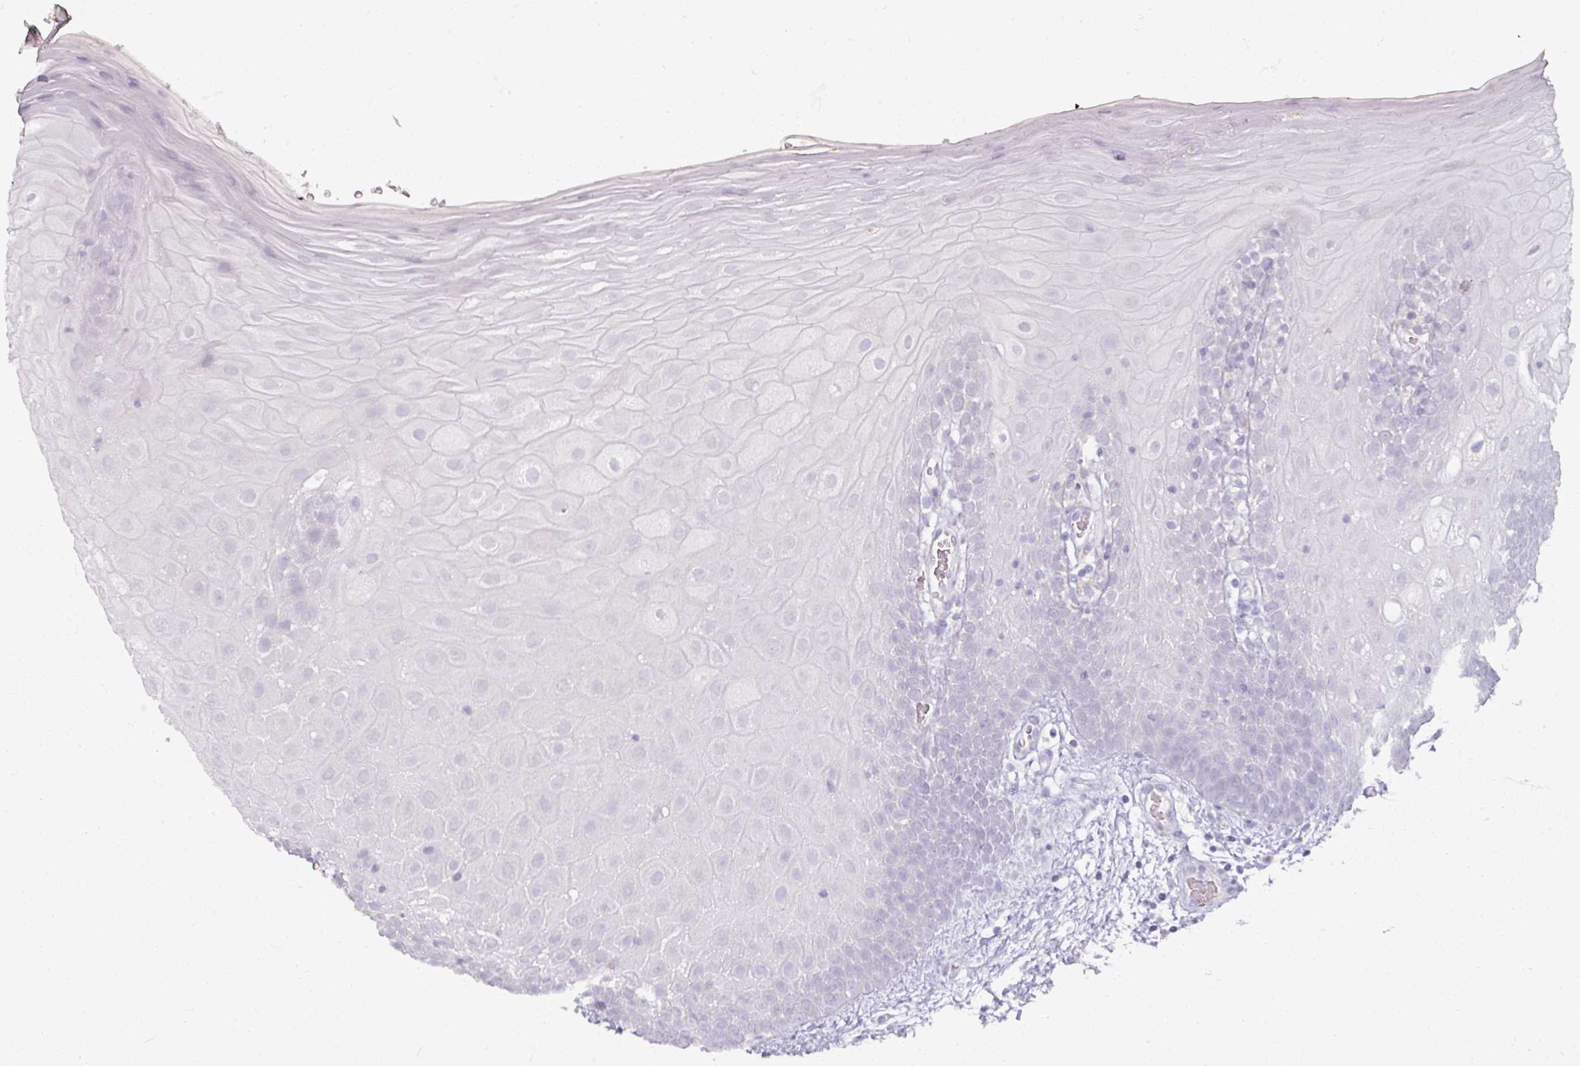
{"staining": {"intensity": "negative", "quantity": "none", "location": "none"}, "tissue": "oral mucosa", "cell_type": "Squamous epithelial cells", "image_type": "normal", "snomed": [{"axis": "morphology", "description": "Normal tissue, NOS"}, {"axis": "morphology", "description": "Squamous cell carcinoma, NOS"}, {"axis": "topography", "description": "Oral tissue"}, {"axis": "topography", "description": "Tounge, NOS"}, {"axis": "topography", "description": "Head-Neck"}], "caption": "An image of oral mucosa stained for a protein demonstrates no brown staining in squamous epithelial cells. (DAB (3,3'-diaminobenzidine) IHC, high magnification).", "gene": "SLC27A5", "patient": {"sex": "male", "age": 76}}